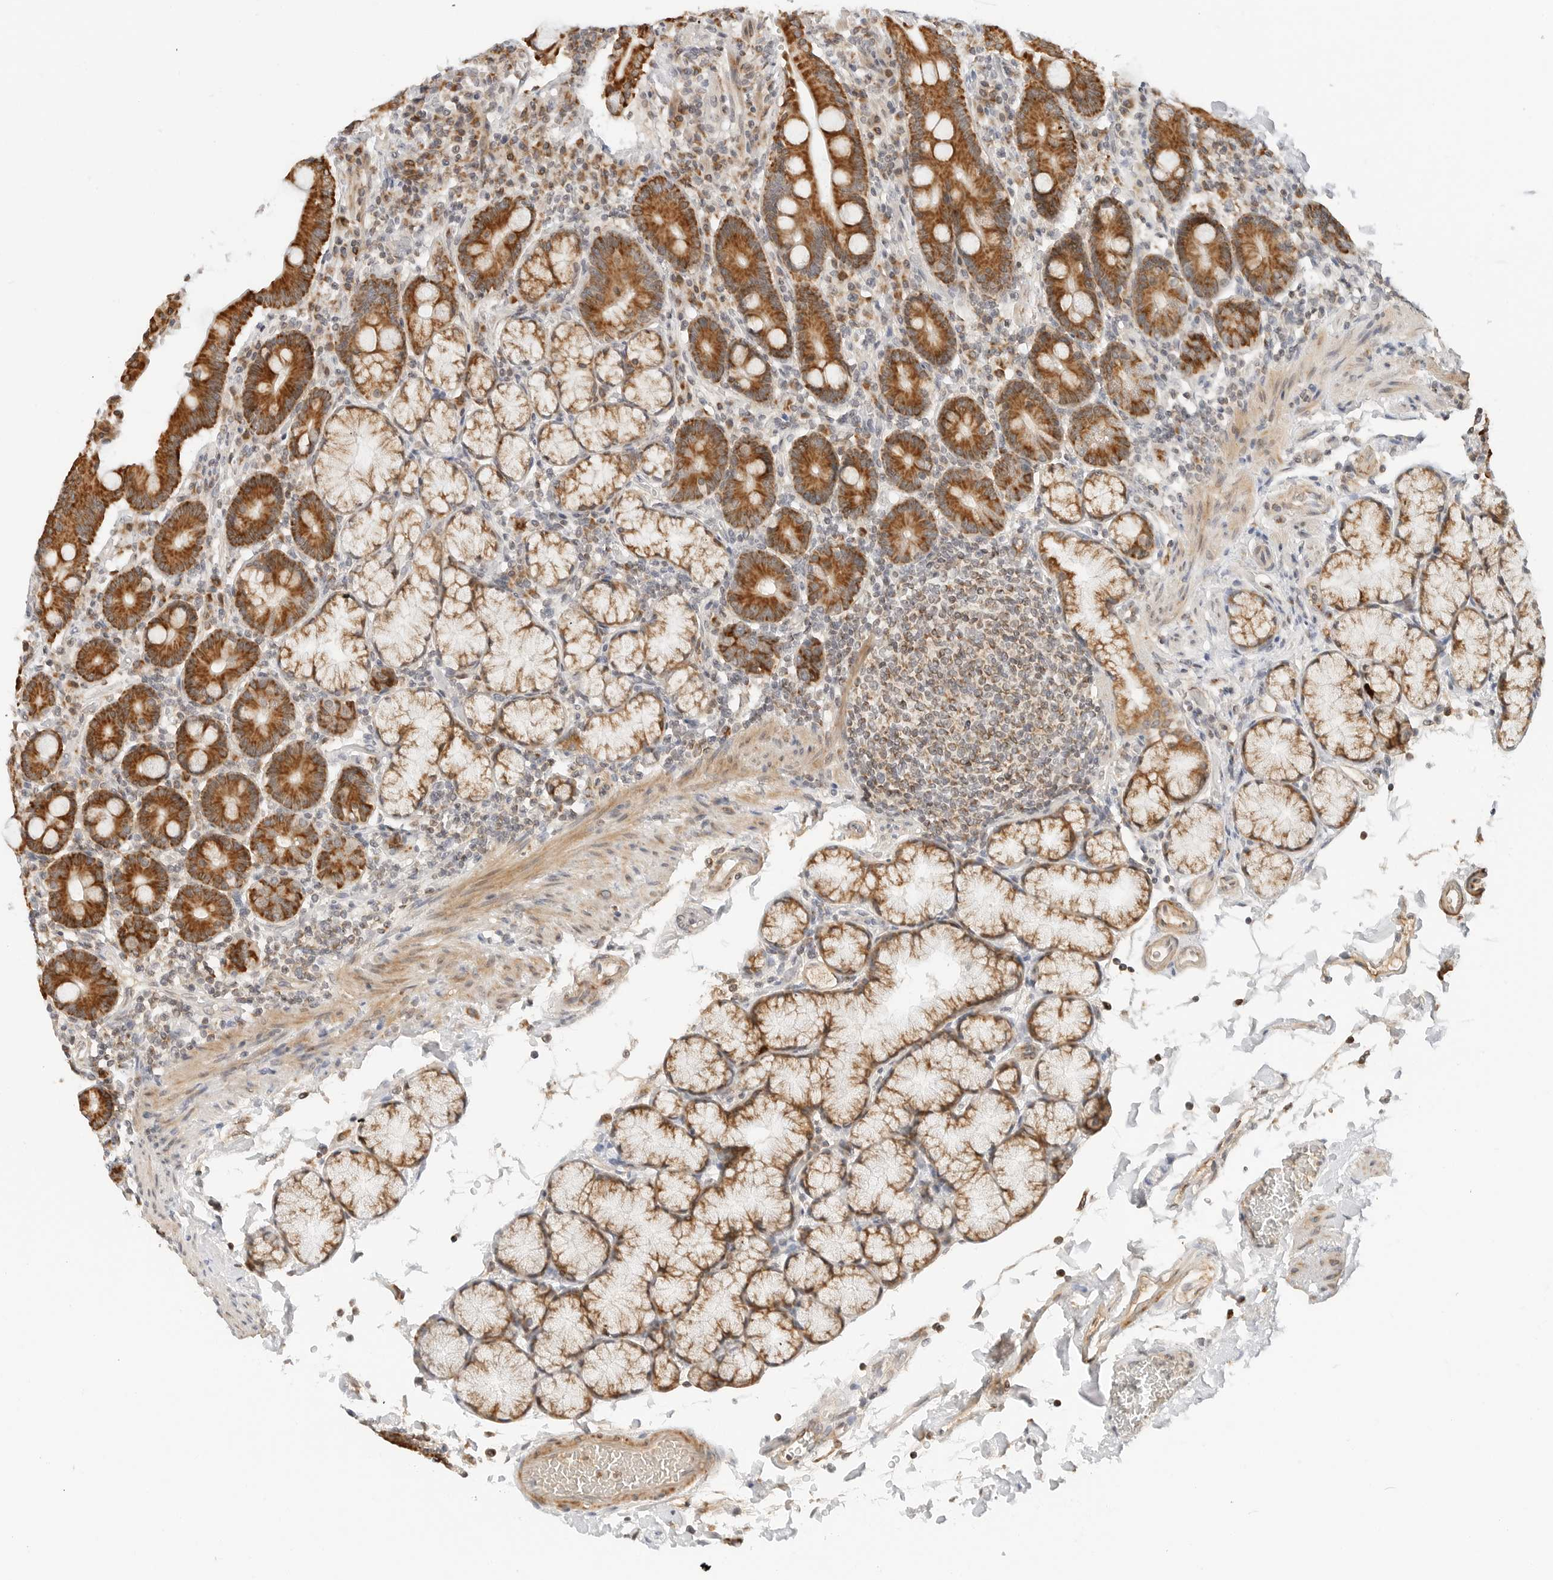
{"staining": {"intensity": "moderate", "quantity": ">75%", "location": "cytoplasmic/membranous"}, "tissue": "duodenum", "cell_type": "Glandular cells", "image_type": "normal", "snomed": [{"axis": "morphology", "description": "Normal tissue, NOS"}, {"axis": "topography", "description": "Small intestine, NOS"}], "caption": "Duodenum stained with DAB (3,3'-diaminobenzidine) IHC displays medium levels of moderate cytoplasmic/membranous expression in about >75% of glandular cells. Nuclei are stained in blue.", "gene": "DYRK4", "patient": {"sex": "female", "age": 71}}